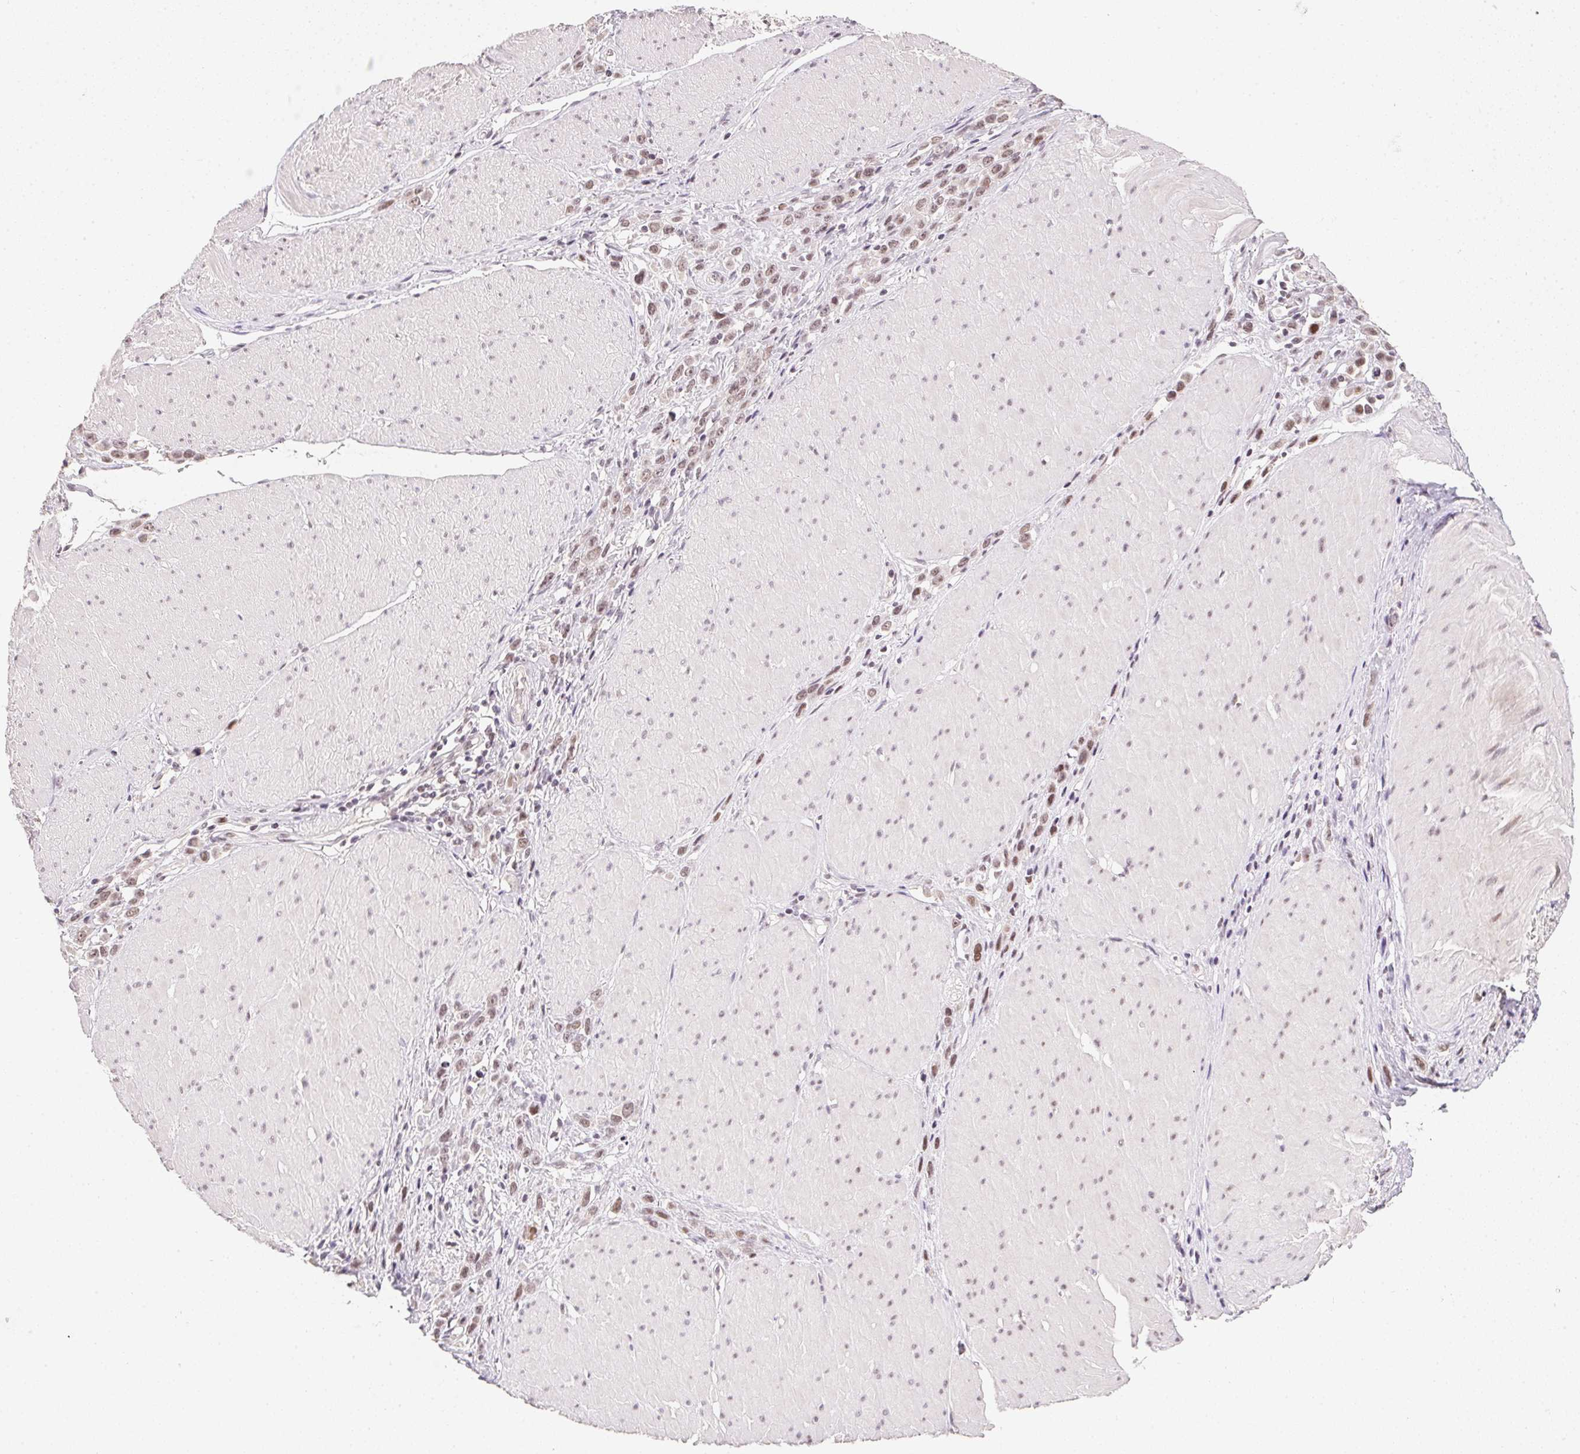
{"staining": {"intensity": "weak", "quantity": "<25%", "location": "nuclear"}, "tissue": "stomach cancer", "cell_type": "Tumor cells", "image_type": "cancer", "snomed": [{"axis": "morphology", "description": "Adenocarcinoma, NOS"}, {"axis": "topography", "description": "Stomach"}], "caption": "A histopathology image of adenocarcinoma (stomach) stained for a protein shows no brown staining in tumor cells. Nuclei are stained in blue.", "gene": "KDM4D", "patient": {"sex": "male", "age": 47}}